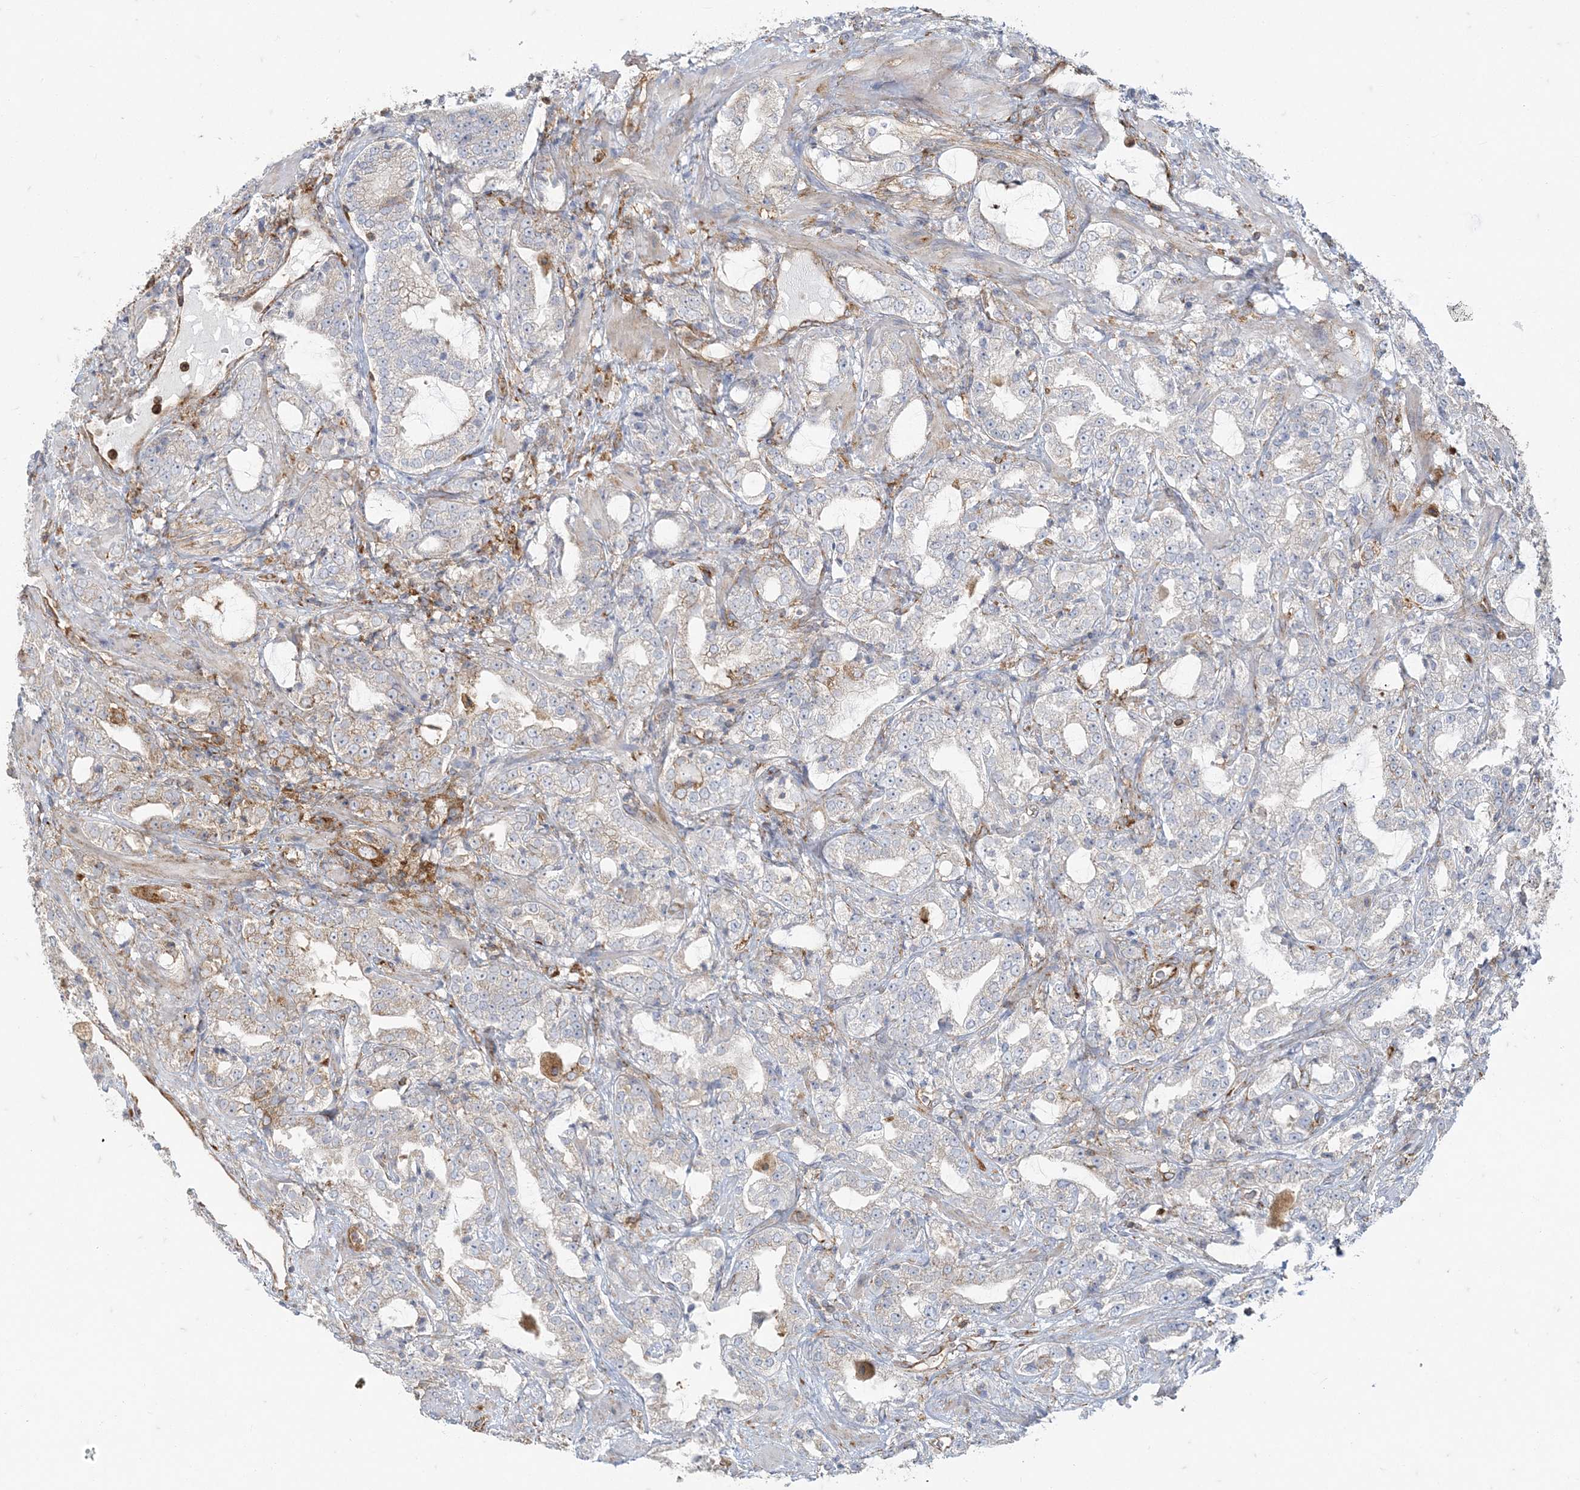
{"staining": {"intensity": "negative", "quantity": "none", "location": "none"}, "tissue": "prostate cancer", "cell_type": "Tumor cells", "image_type": "cancer", "snomed": [{"axis": "morphology", "description": "Adenocarcinoma, High grade"}, {"axis": "topography", "description": "Prostate"}], "caption": "This photomicrograph is of prostate cancer stained with IHC to label a protein in brown with the nuclei are counter-stained blue. There is no expression in tumor cells.", "gene": "DERL3", "patient": {"sex": "male", "age": 64}}